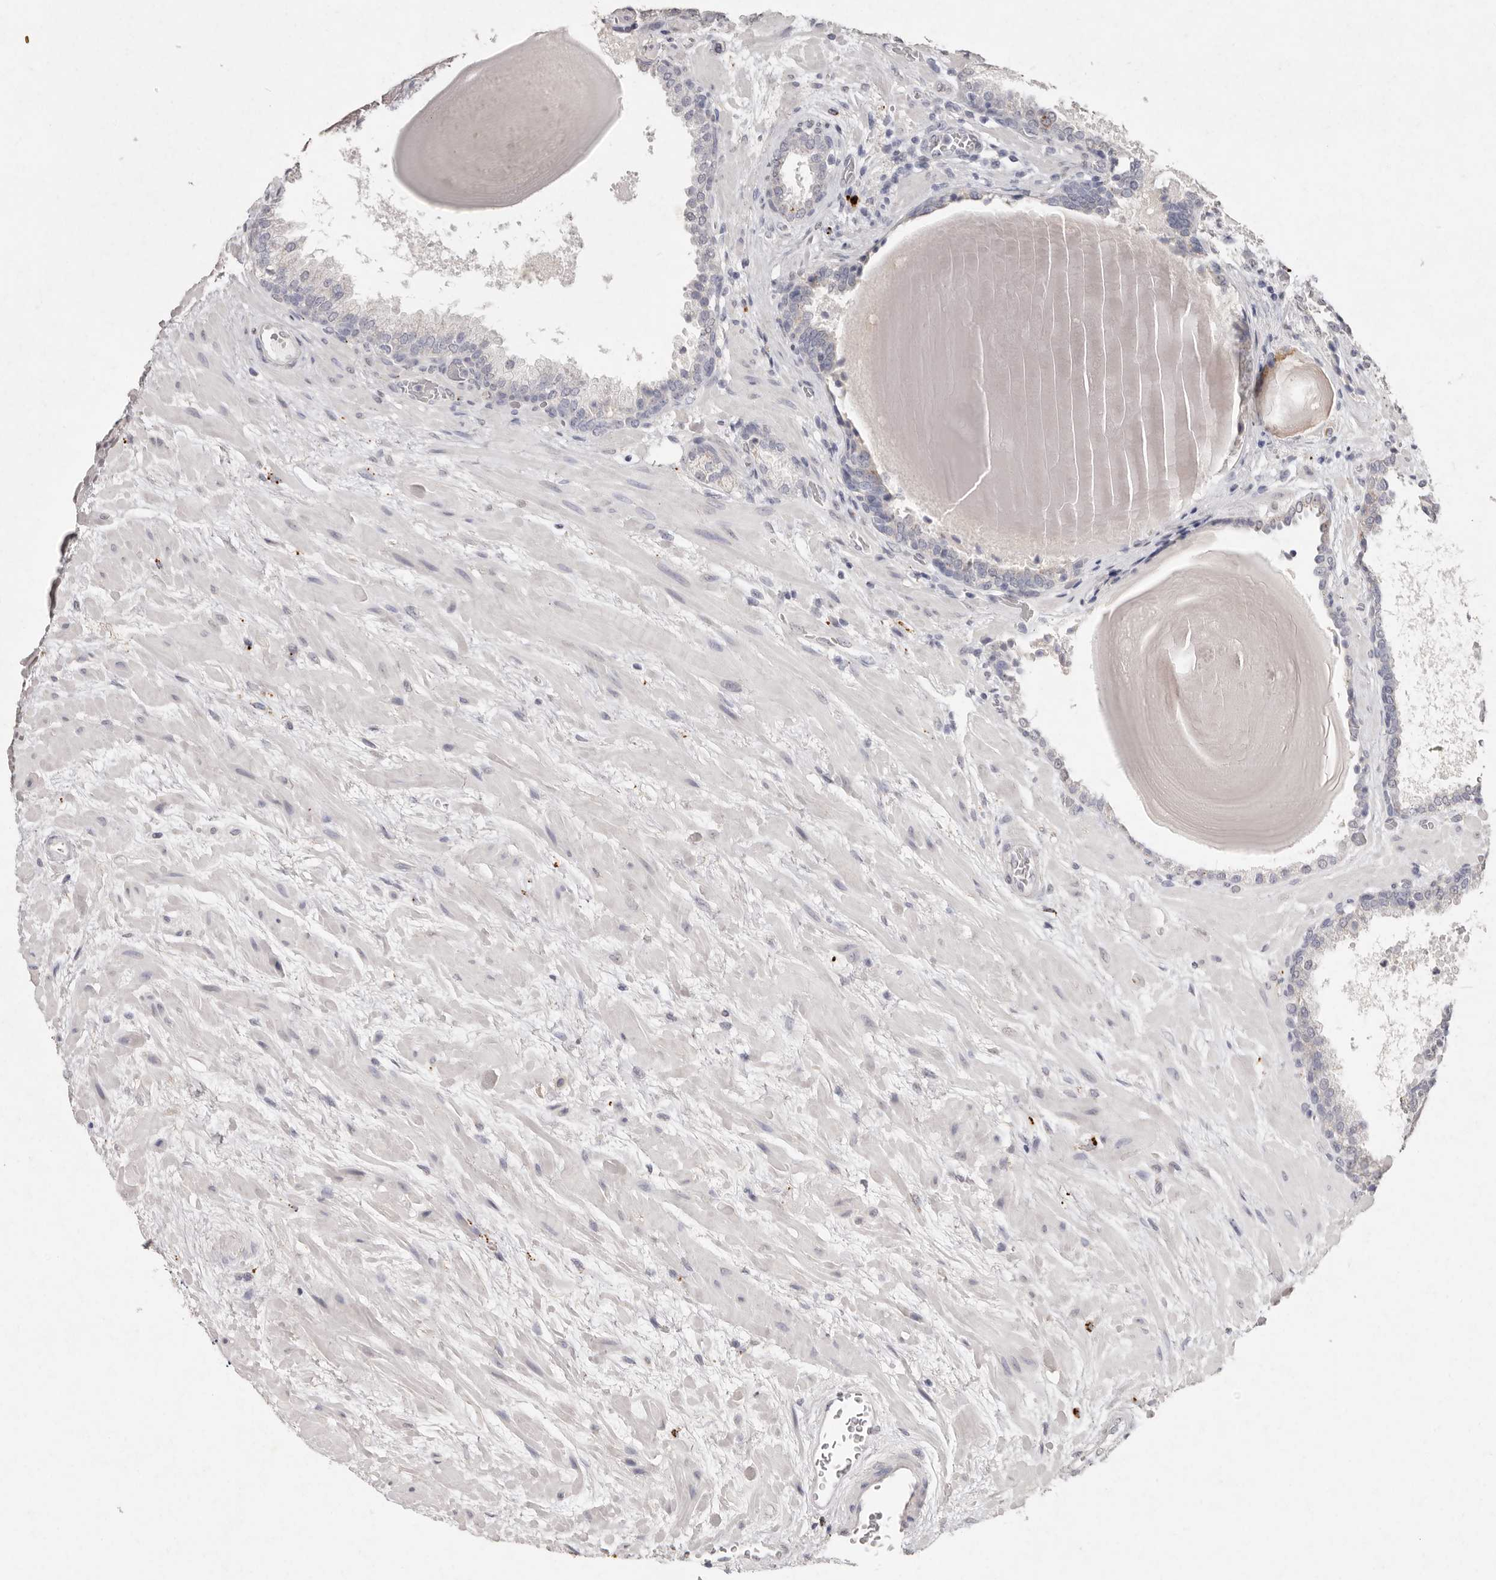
{"staining": {"intensity": "weak", "quantity": "<25%", "location": "cytoplasmic/membranous"}, "tissue": "prostate", "cell_type": "Glandular cells", "image_type": "normal", "snomed": [{"axis": "morphology", "description": "Normal tissue, NOS"}, {"axis": "topography", "description": "Prostate"}], "caption": "This is a image of immunohistochemistry staining of unremarkable prostate, which shows no positivity in glandular cells.", "gene": "FAM185A", "patient": {"sex": "male", "age": 48}}